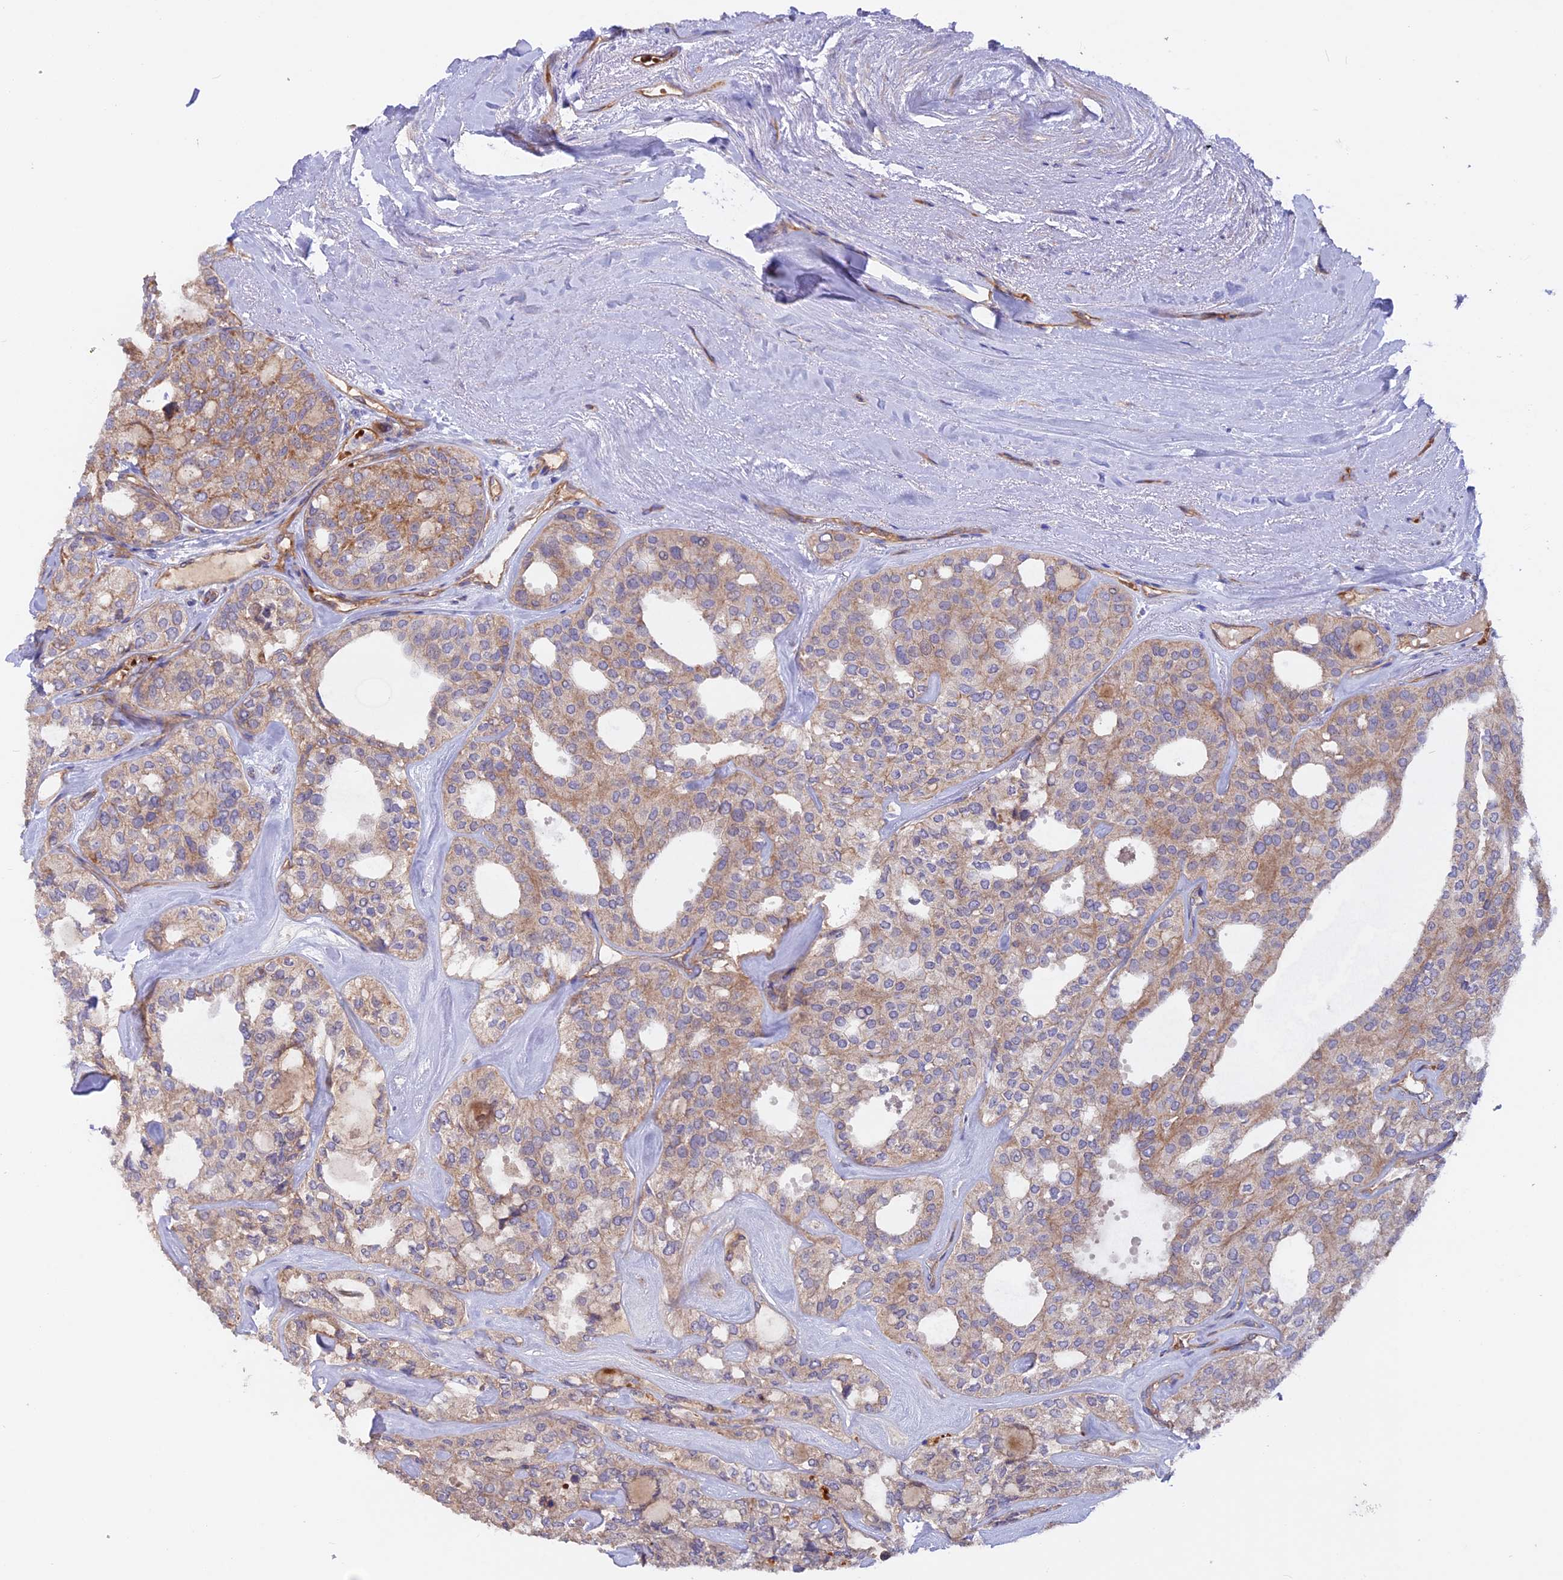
{"staining": {"intensity": "weak", "quantity": "25%-75%", "location": "cytoplasmic/membranous"}, "tissue": "thyroid cancer", "cell_type": "Tumor cells", "image_type": "cancer", "snomed": [{"axis": "morphology", "description": "Follicular adenoma carcinoma, NOS"}, {"axis": "topography", "description": "Thyroid gland"}], "caption": "An image of human follicular adenoma carcinoma (thyroid) stained for a protein reveals weak cytoplasmic/membranous brown staining in tumor cells.", "gene": "DUS3L", "patient": {"sex": "male", "age": 75}}